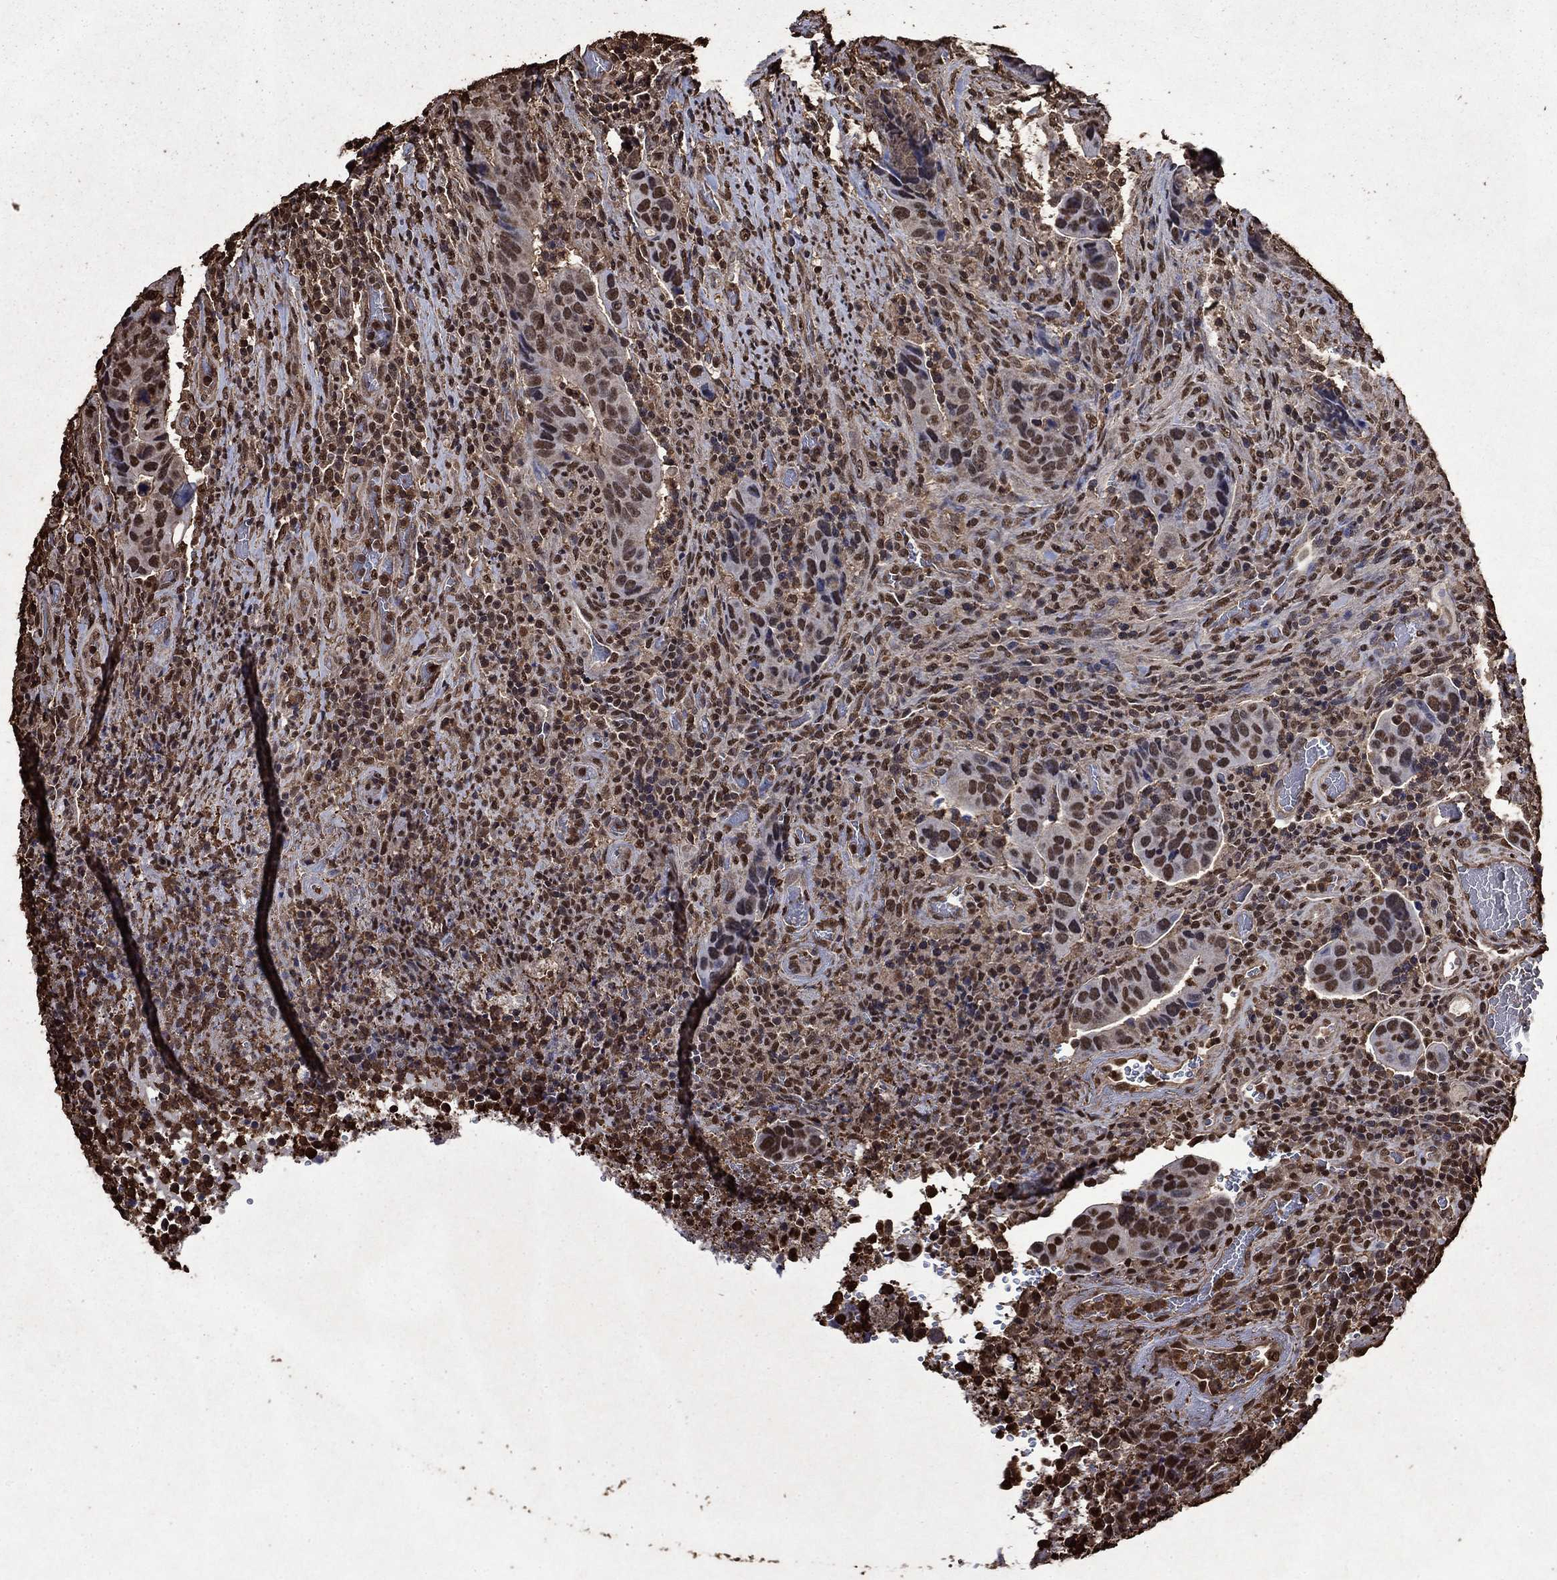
{"staining": {"intensity": "moderate", "quantity": "<25%", "location": "nuclear"}, "tissue": "colorectal cancer", "cell_type": "Tumor cells", "image_type": "cancer", "snomed": [{"axis": "morphology", "description": "Adenocarcinoma, NOS"}, {"axis": "topography", "description": "Colon"}], "caption": "This is a photomicrograph of immunohistochemistry (IHC) staining of adenocarcinoma (colorectal), which shows moderate staining in the nuclear of tumor cells.", "gene": "GAPDH", "patient": {"sex": "female", "age": 56}}